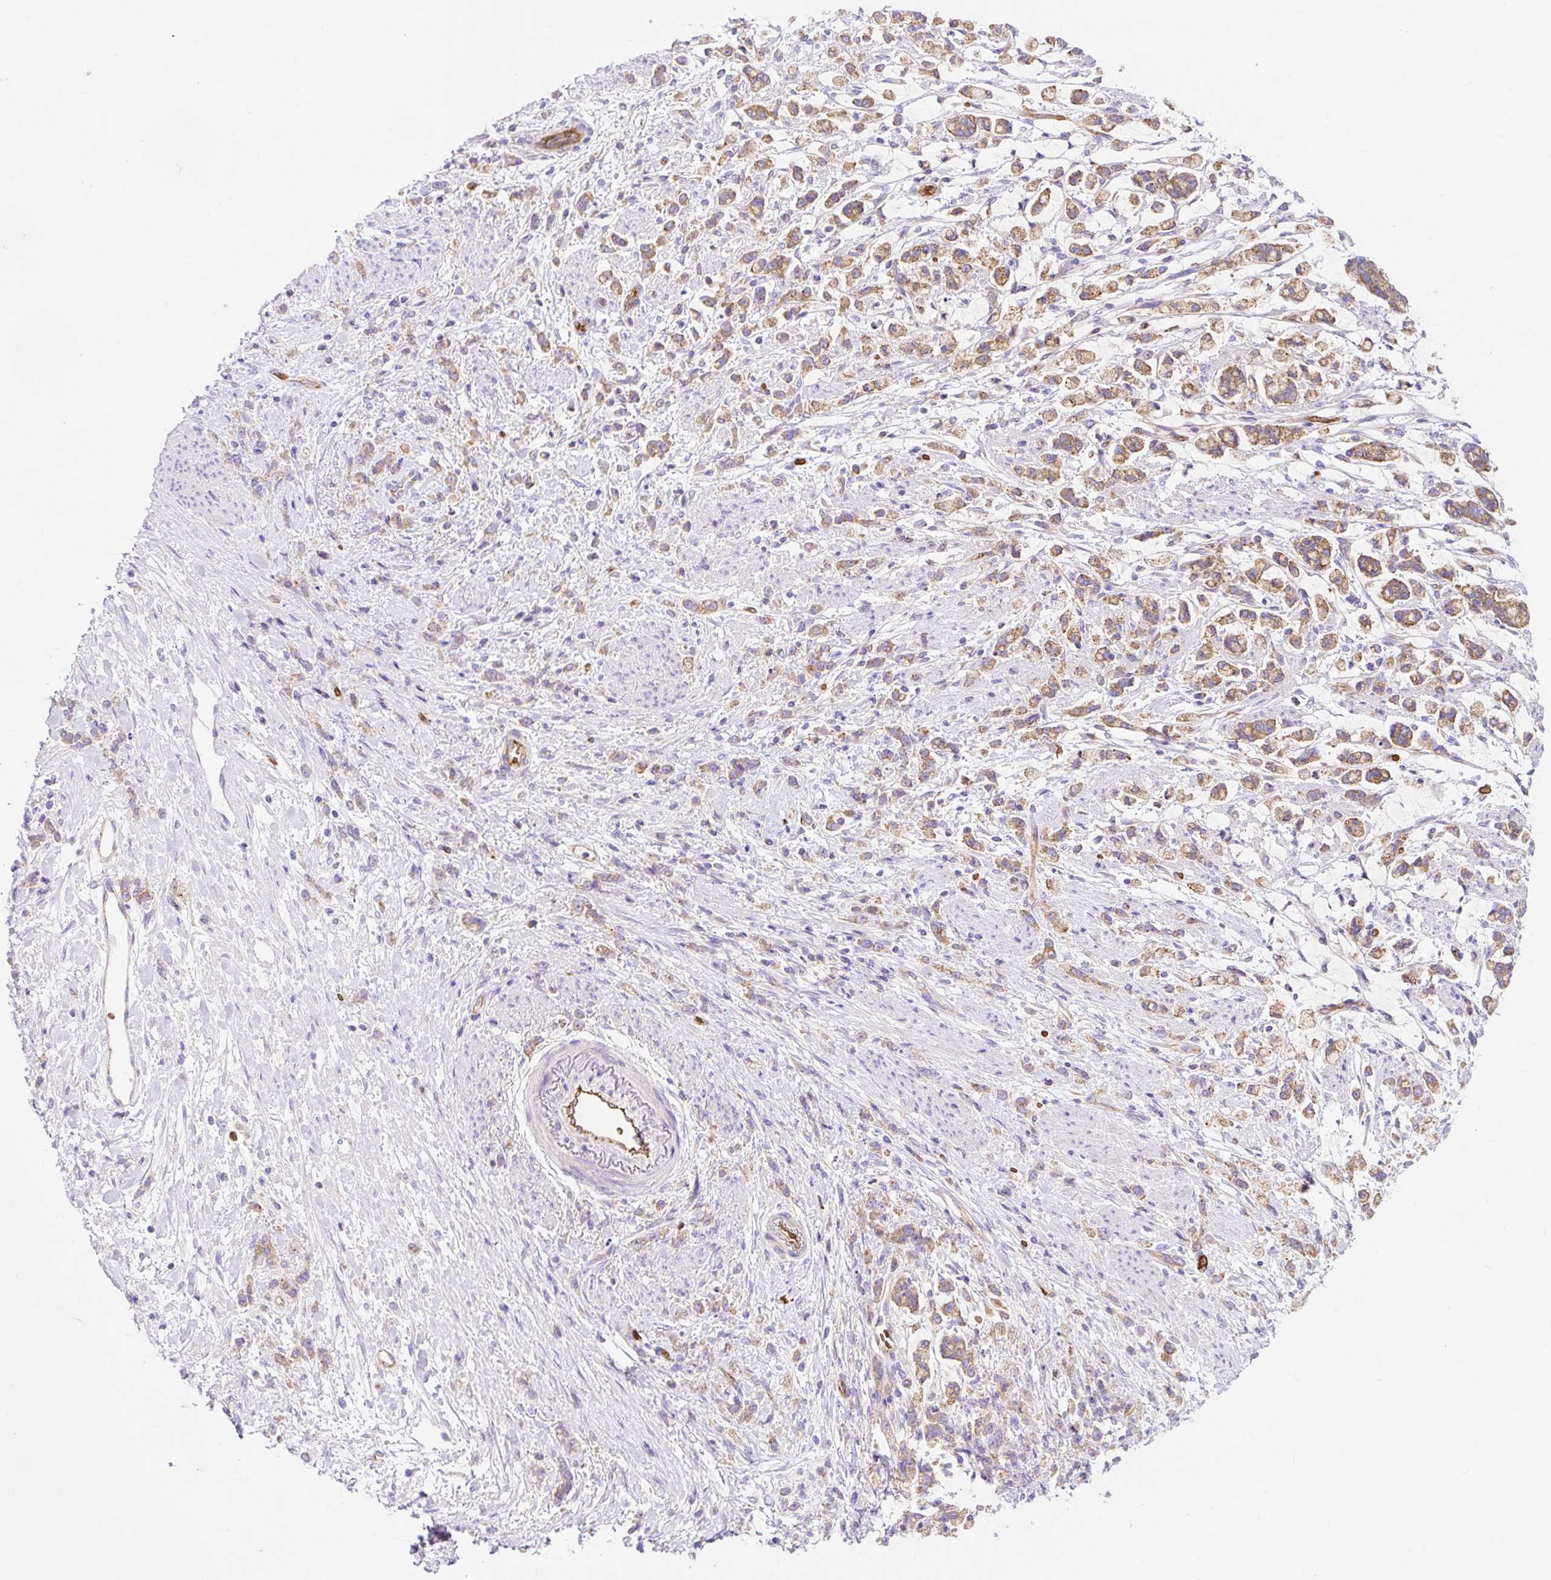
{"staining": {"intensity": "moderate", "quantity": ">75%", "location": "cytoplasmic/membranous"}, "tissue": "stomach cancer", "cell_type": "Tumor cells", "image_type": "cancer", "snomed": [{"axis": "morphology", "description": "Adenocarcinoma, NOS"}, {"axis": "topography", "description": "Stomach"}], "caption": "About >75% of tumor cells in stomach cancer (adenocarcinoma) show moderate cytoplasmic/membranous protein expression as visualized by brown immunohistochemical staining.", "gene": "HIP1R", "patient": {"sex": "female", "age": 60}}